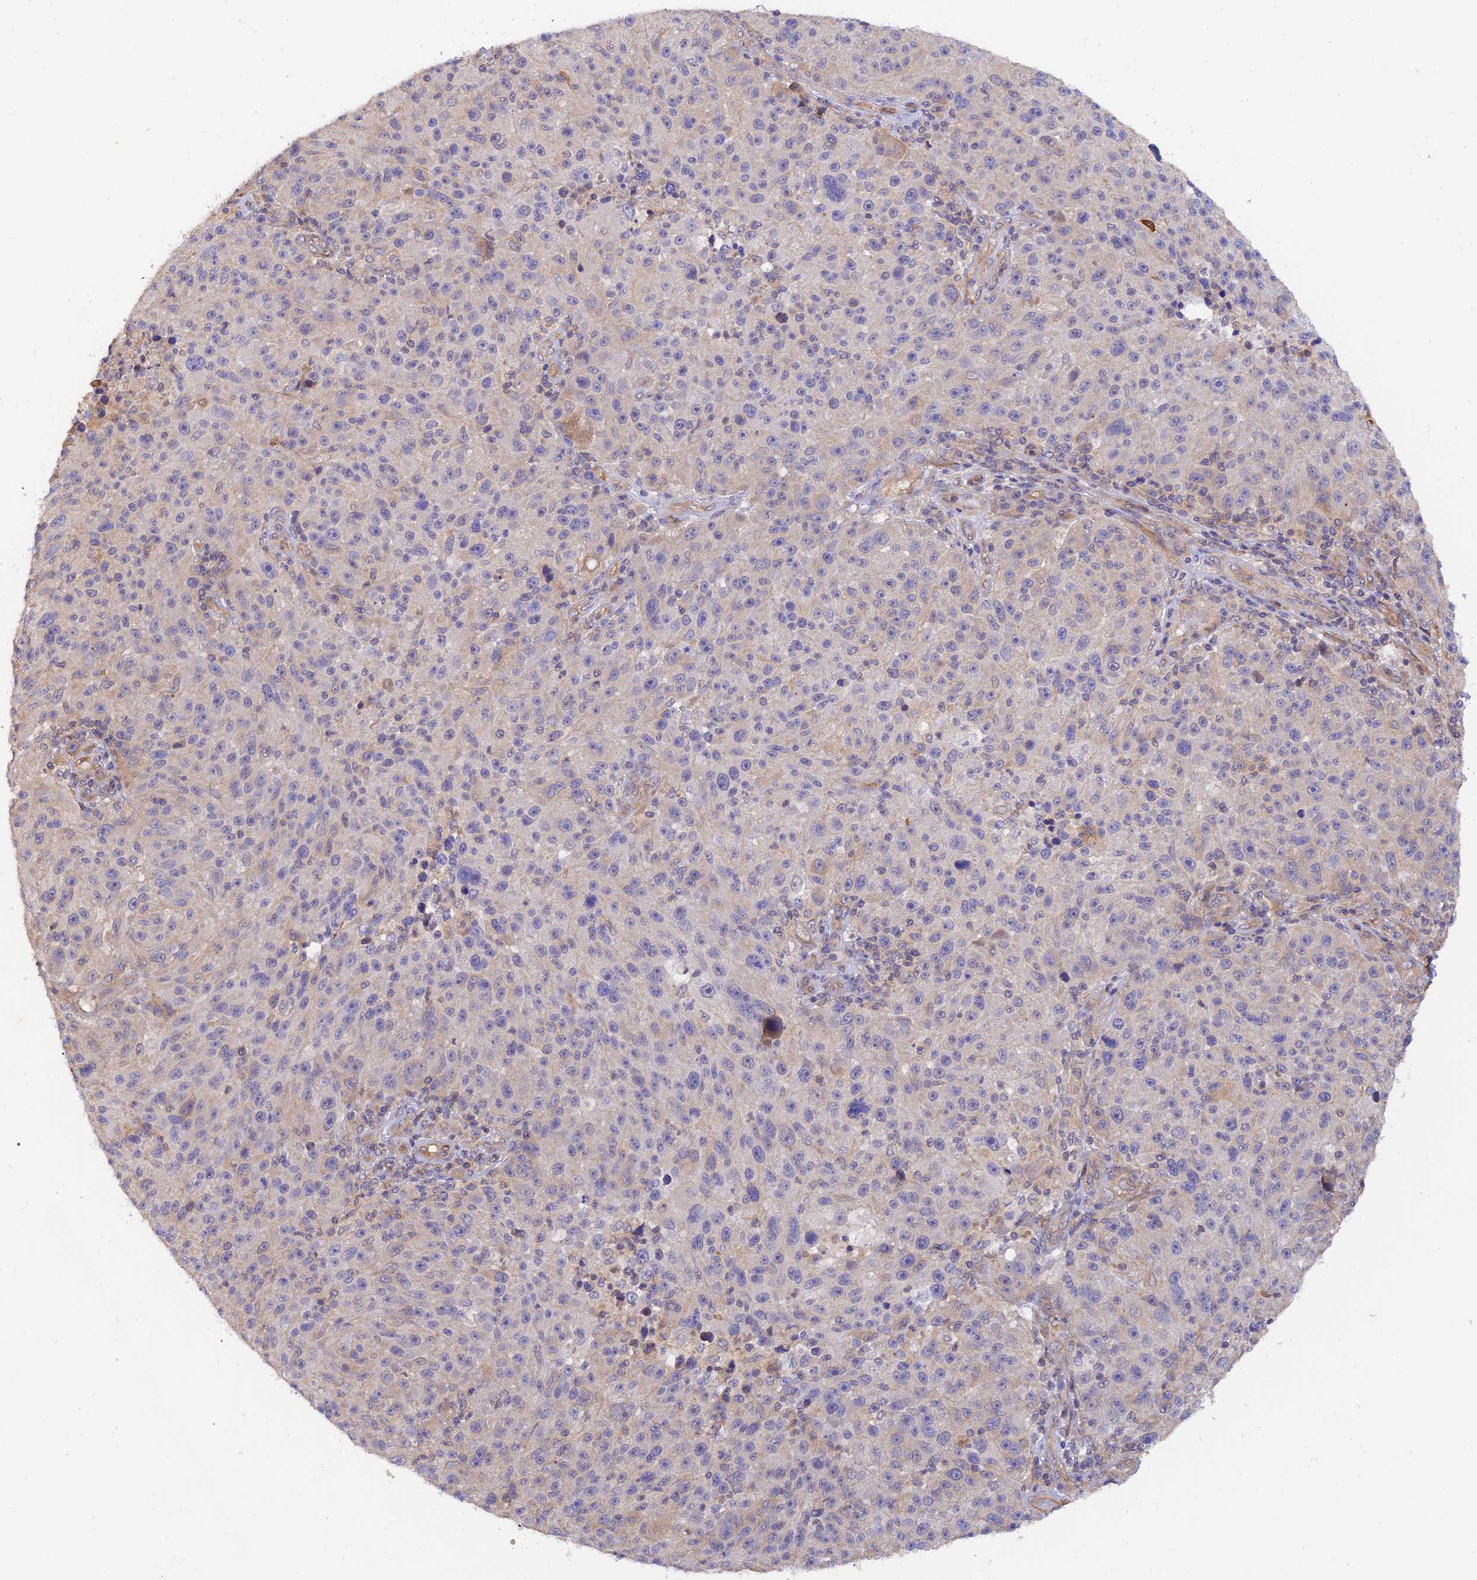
{"staining": {"intensity": "negative", "quantity": "none", "location": "none"}, "tissue": "melanoma", "cell_type": "Tumor cells", "image_type": "cancer", "snomed": [{"axis": "morphology", "description": "Malignant melanoma, NOS"}, {"axis": "topography", "description": "Skin"}], "caption": "The immunohistochemistry photomicrograph has no significant positivity in tumor cells of malignant melanoma tissue.", "gene": "MYO9A", "patient": {"sex": "male", "age": 53}}